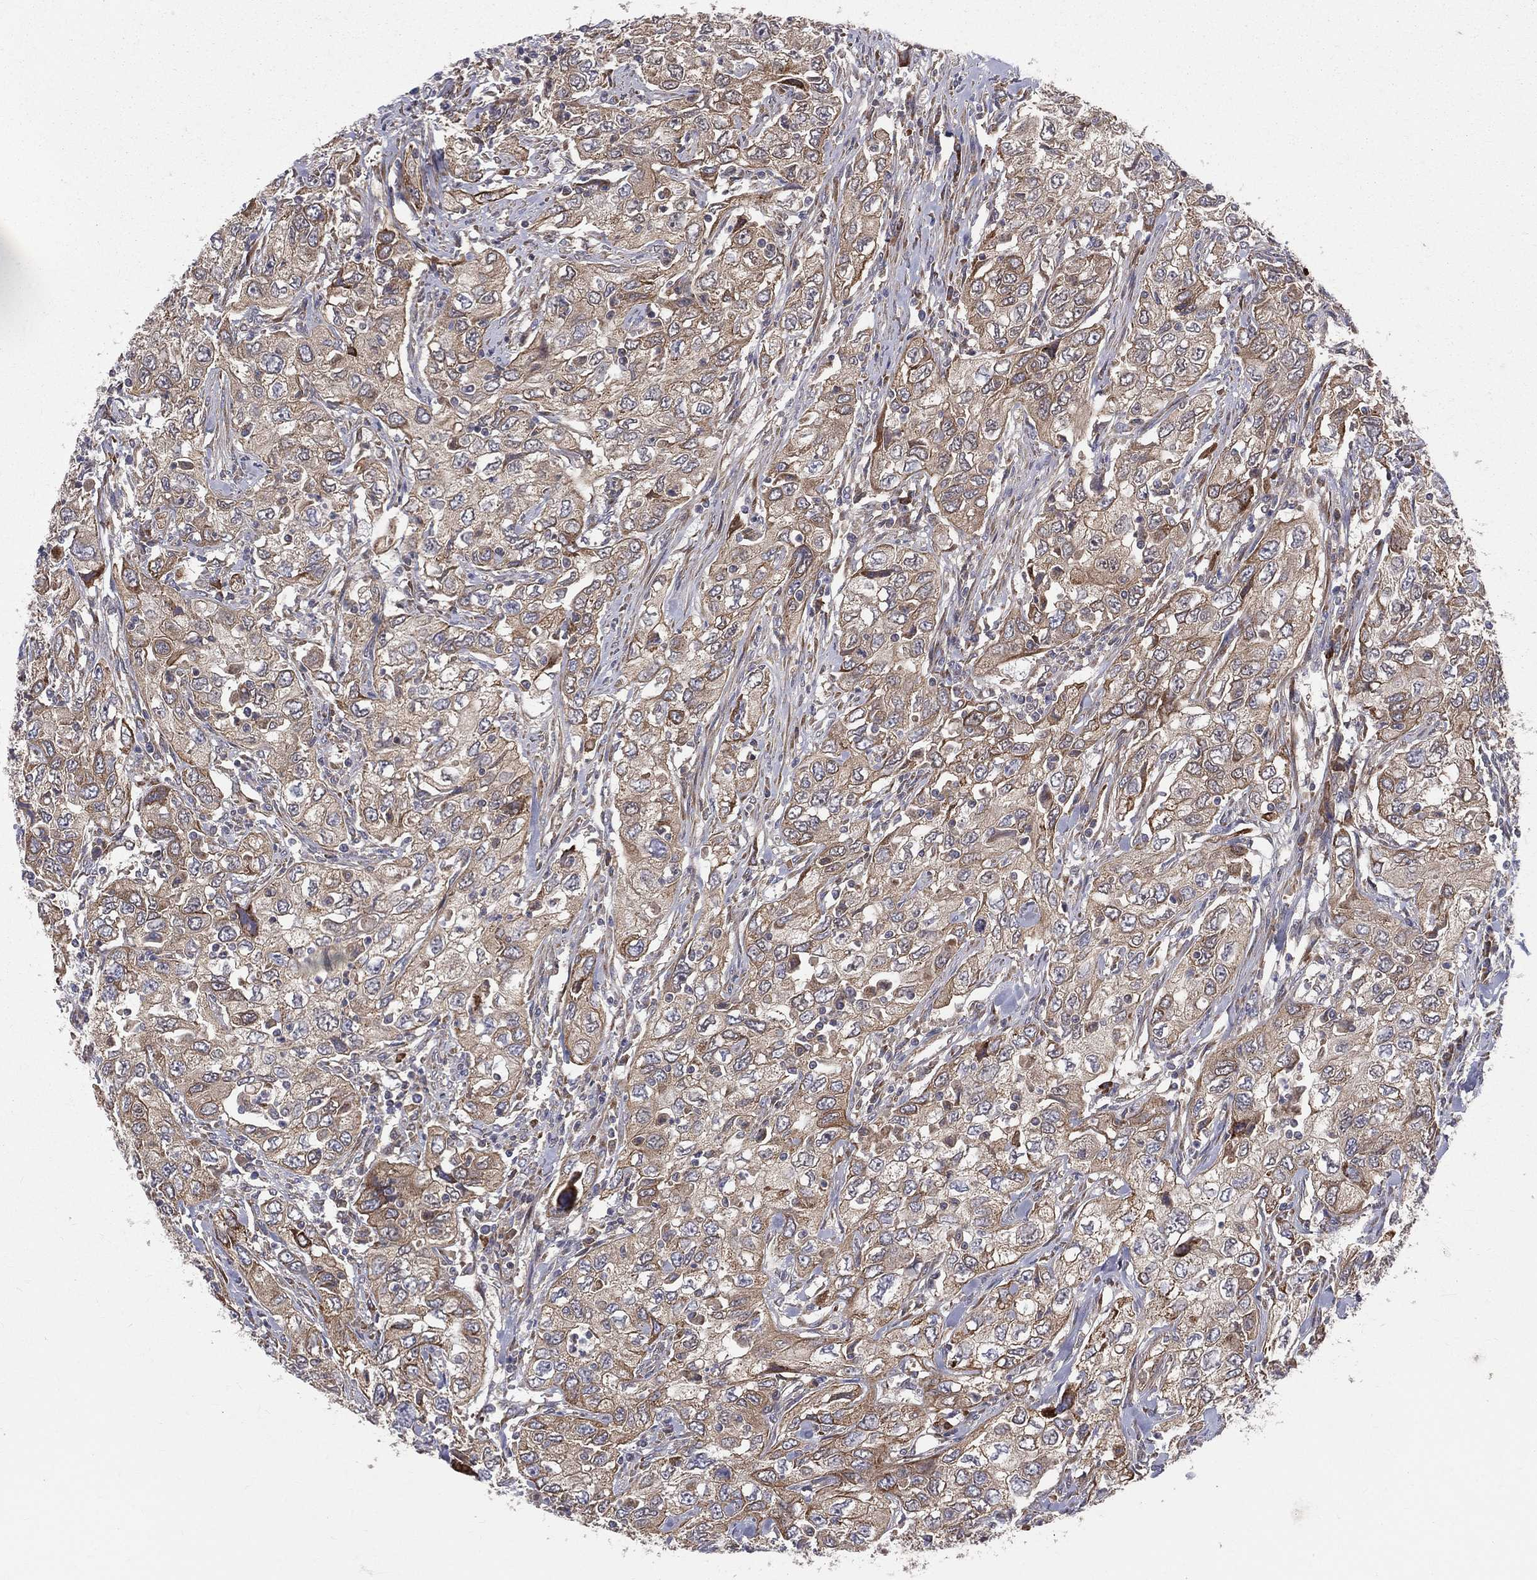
{"staining": {"intensity": "moderate", "quantity": ">75%", "location": "cytoplasmic/membranous"}, "tissue": "urothelial cancer", "cell_type": "Tumor cells", "image_type": "cancer", "snomed": [{"axis": "morphology", "description": "Urothelial carcinoma, High grade"}, {"axis": "topography", "description": "Urinary bladder"}], "caption": "A histopathology image of human urothelial carcinoma (high-grade) stained for a protein exhibits moderate cytoplasmic/membranous brown staining in tumor cells.", "gene": "MIX23", "patient": {"sex": "male", "age": 76}}